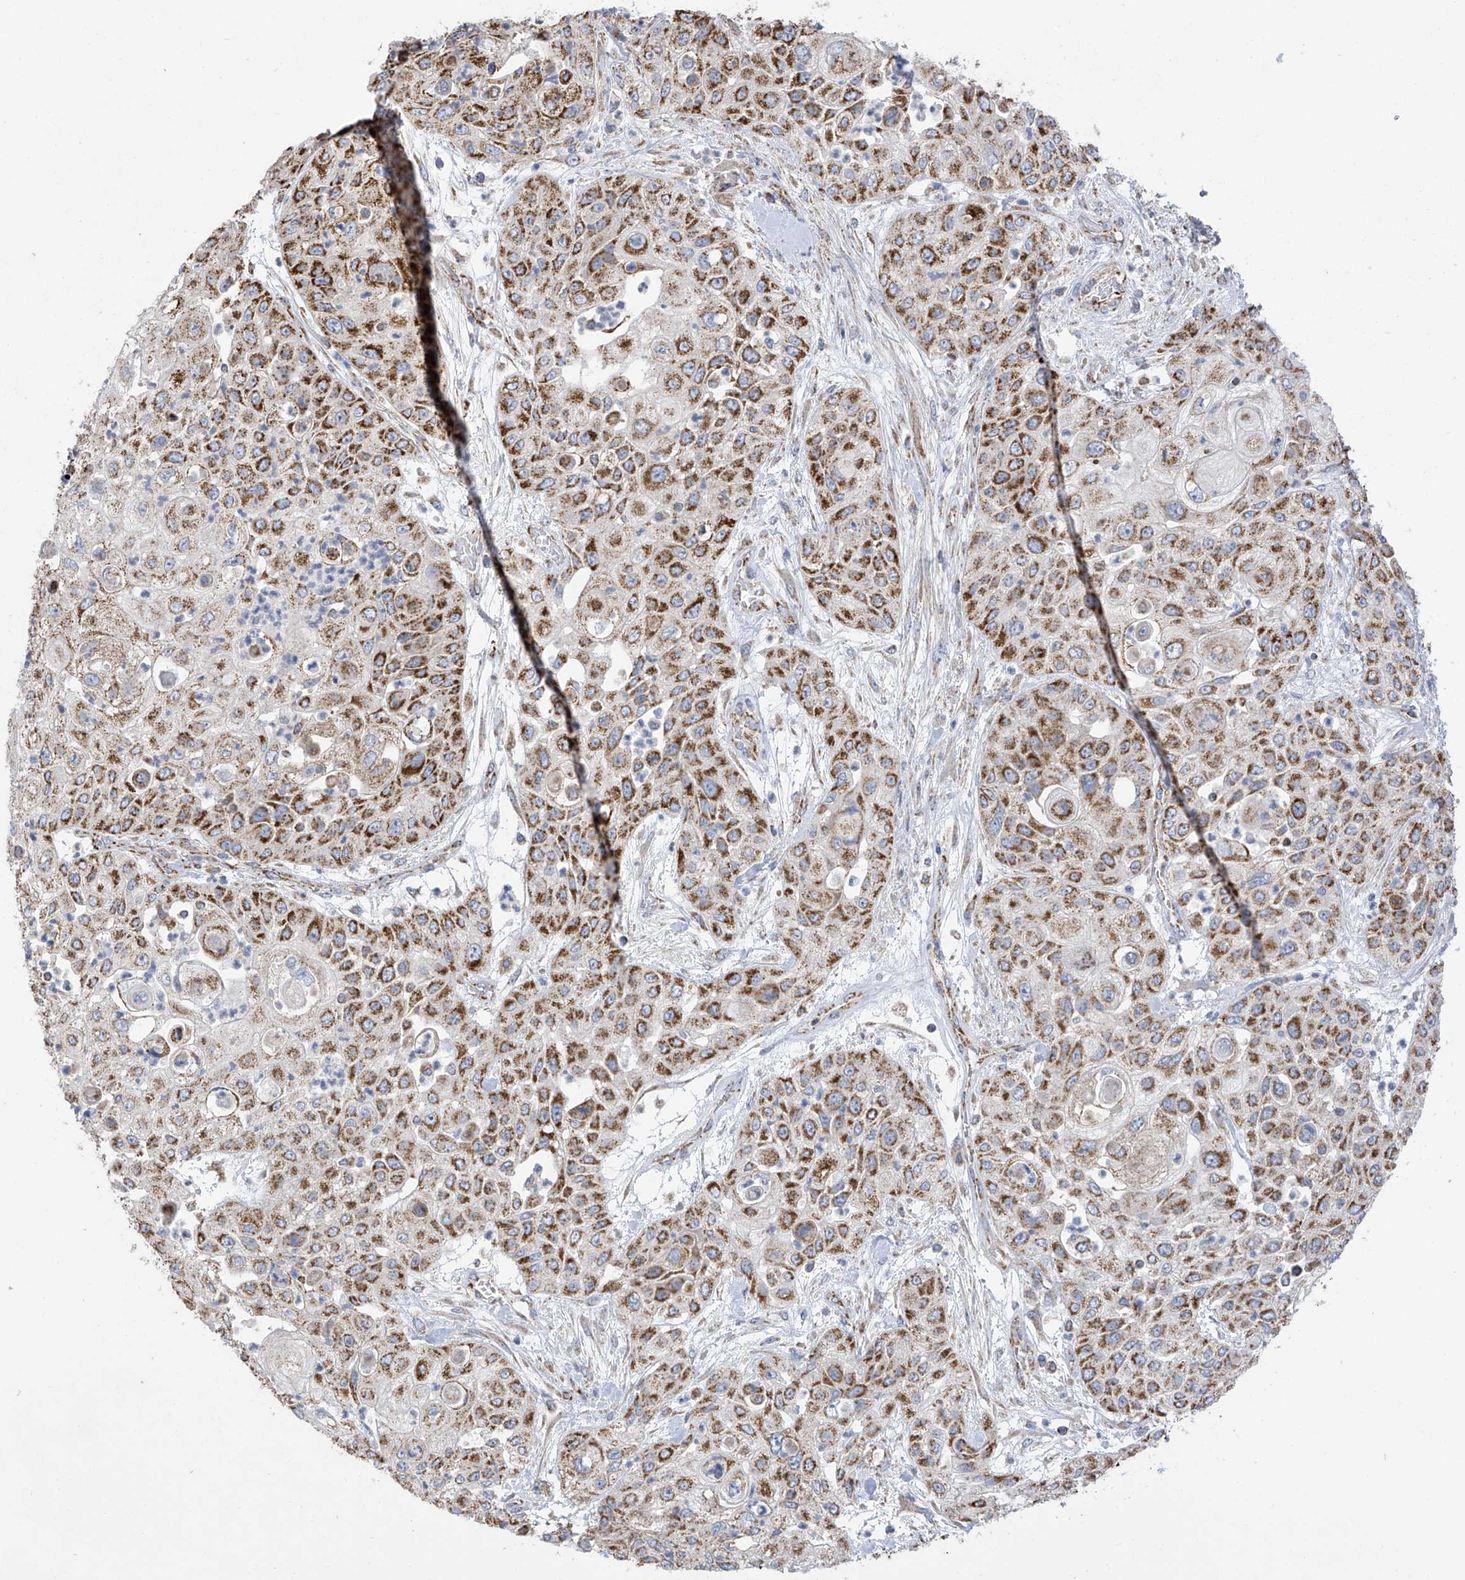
{"staining": {"intensity": "strong", "quantity": ">75%", "location": "cytoplasmic/membranous"}, "tissue": "urothelial cancer", "cell_type": "Tumor cells", "image_type": "cancer", "snomed": [{"axis": "morphology", "description": "Urothelial carcinoma, High grade"}, {"axis": "topography", "description": "Urinary bladder"}], "caption": "Tumor cells display high levels of strong cytoplasmic/membranous positivity in about >75% of cells in urothelial carcinoma (high-grade).", "gene": "PNPT1", "patient": {"sex": "female", "age": 79}}